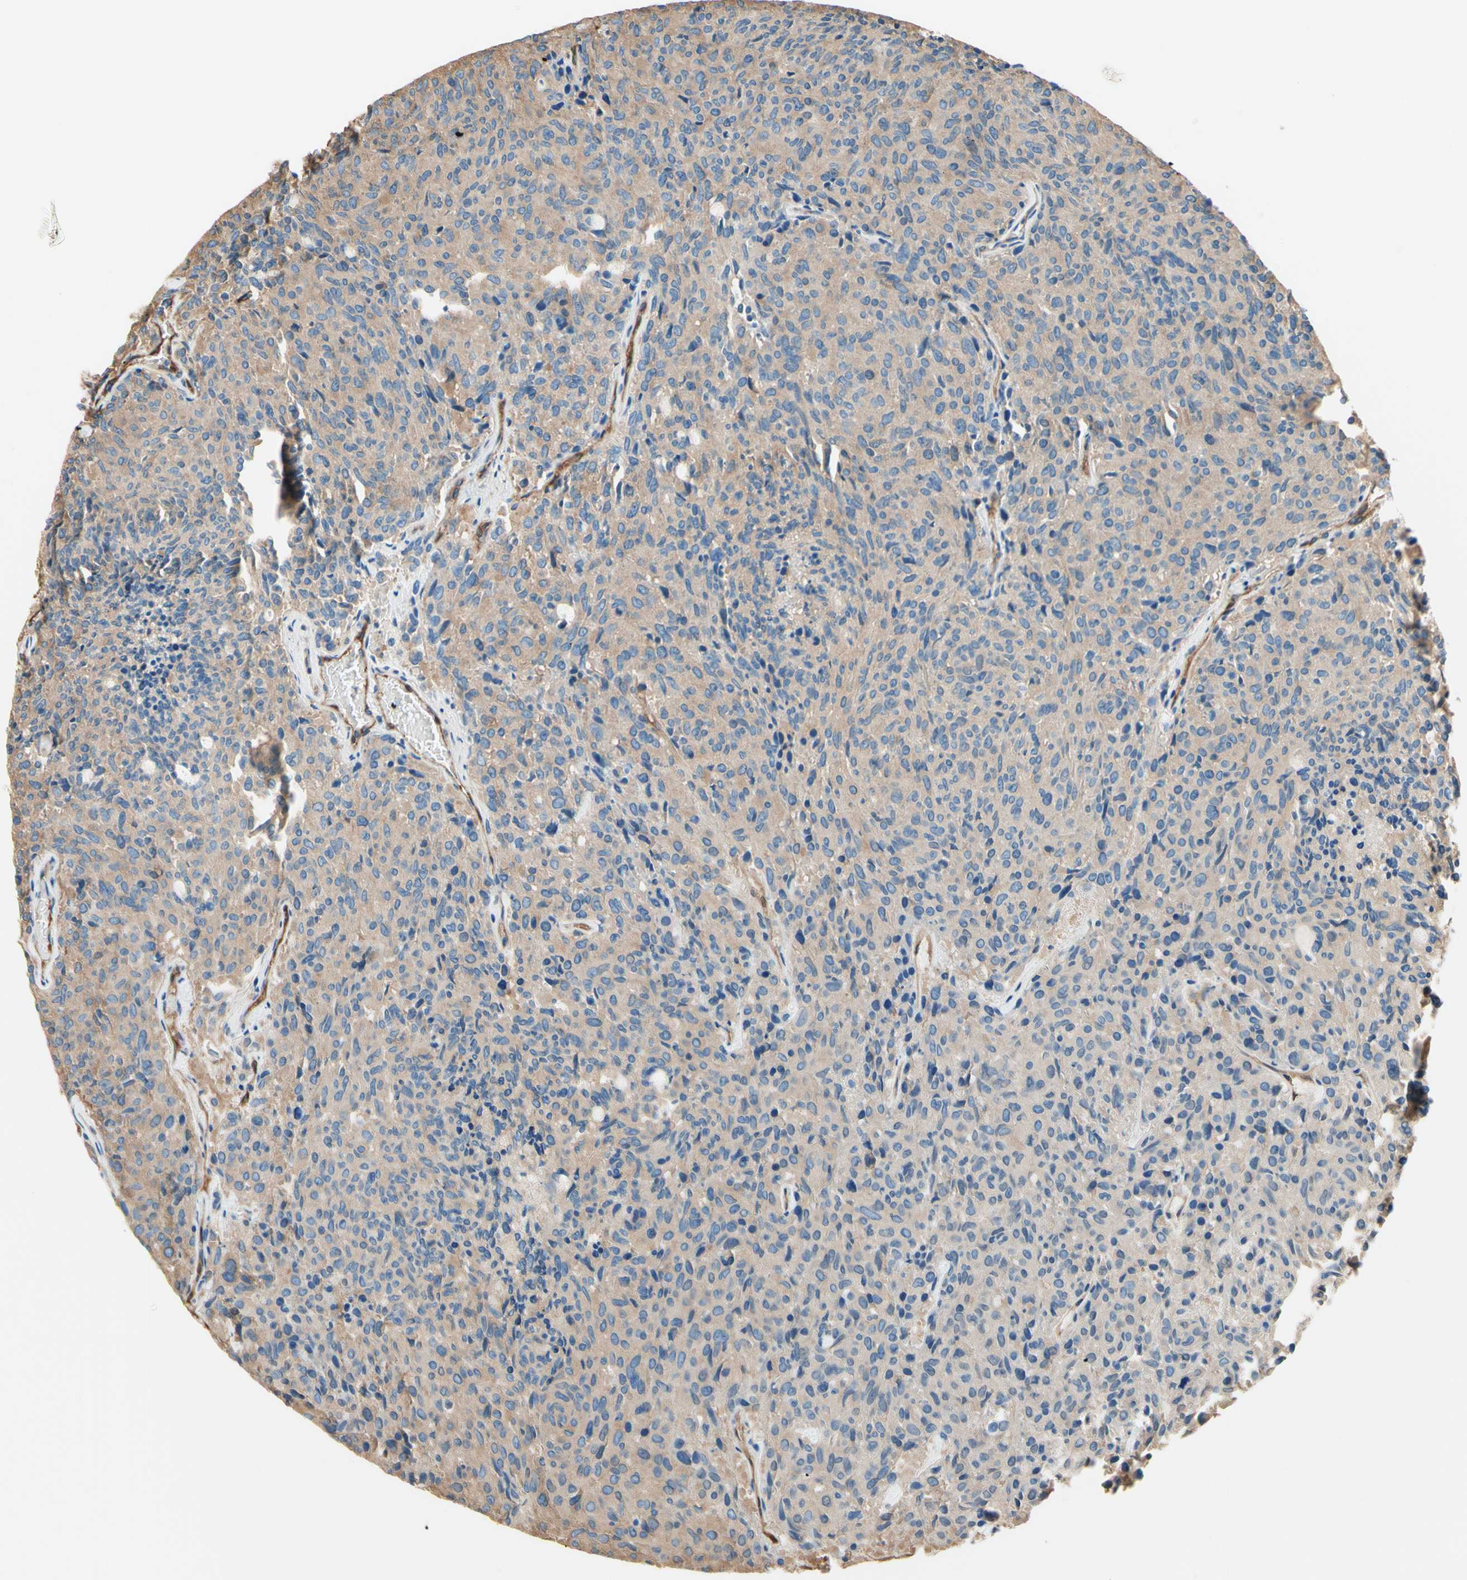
{"staining": {"intensity": "weak", "quantity": ">75%", "location": "cytoplasmic/membranous"}, "tissue": "carcinoid", "cell_type": "Tumor cells", "image_type": "cancer", "snomed": [{"axis": "morphology", "description": "Carcinoid, malignant, NOS"}, {"axis": "topography", "description": "Pancreas"}], "caption": "About >75% of tumor cells in carcinoid reveal weak cytoplasmic/membranous protein positivity as visualized by brown immunohistochemical staining.", "gene": "DPYSL3", "patient": {"sex": "female", "age": 54}}